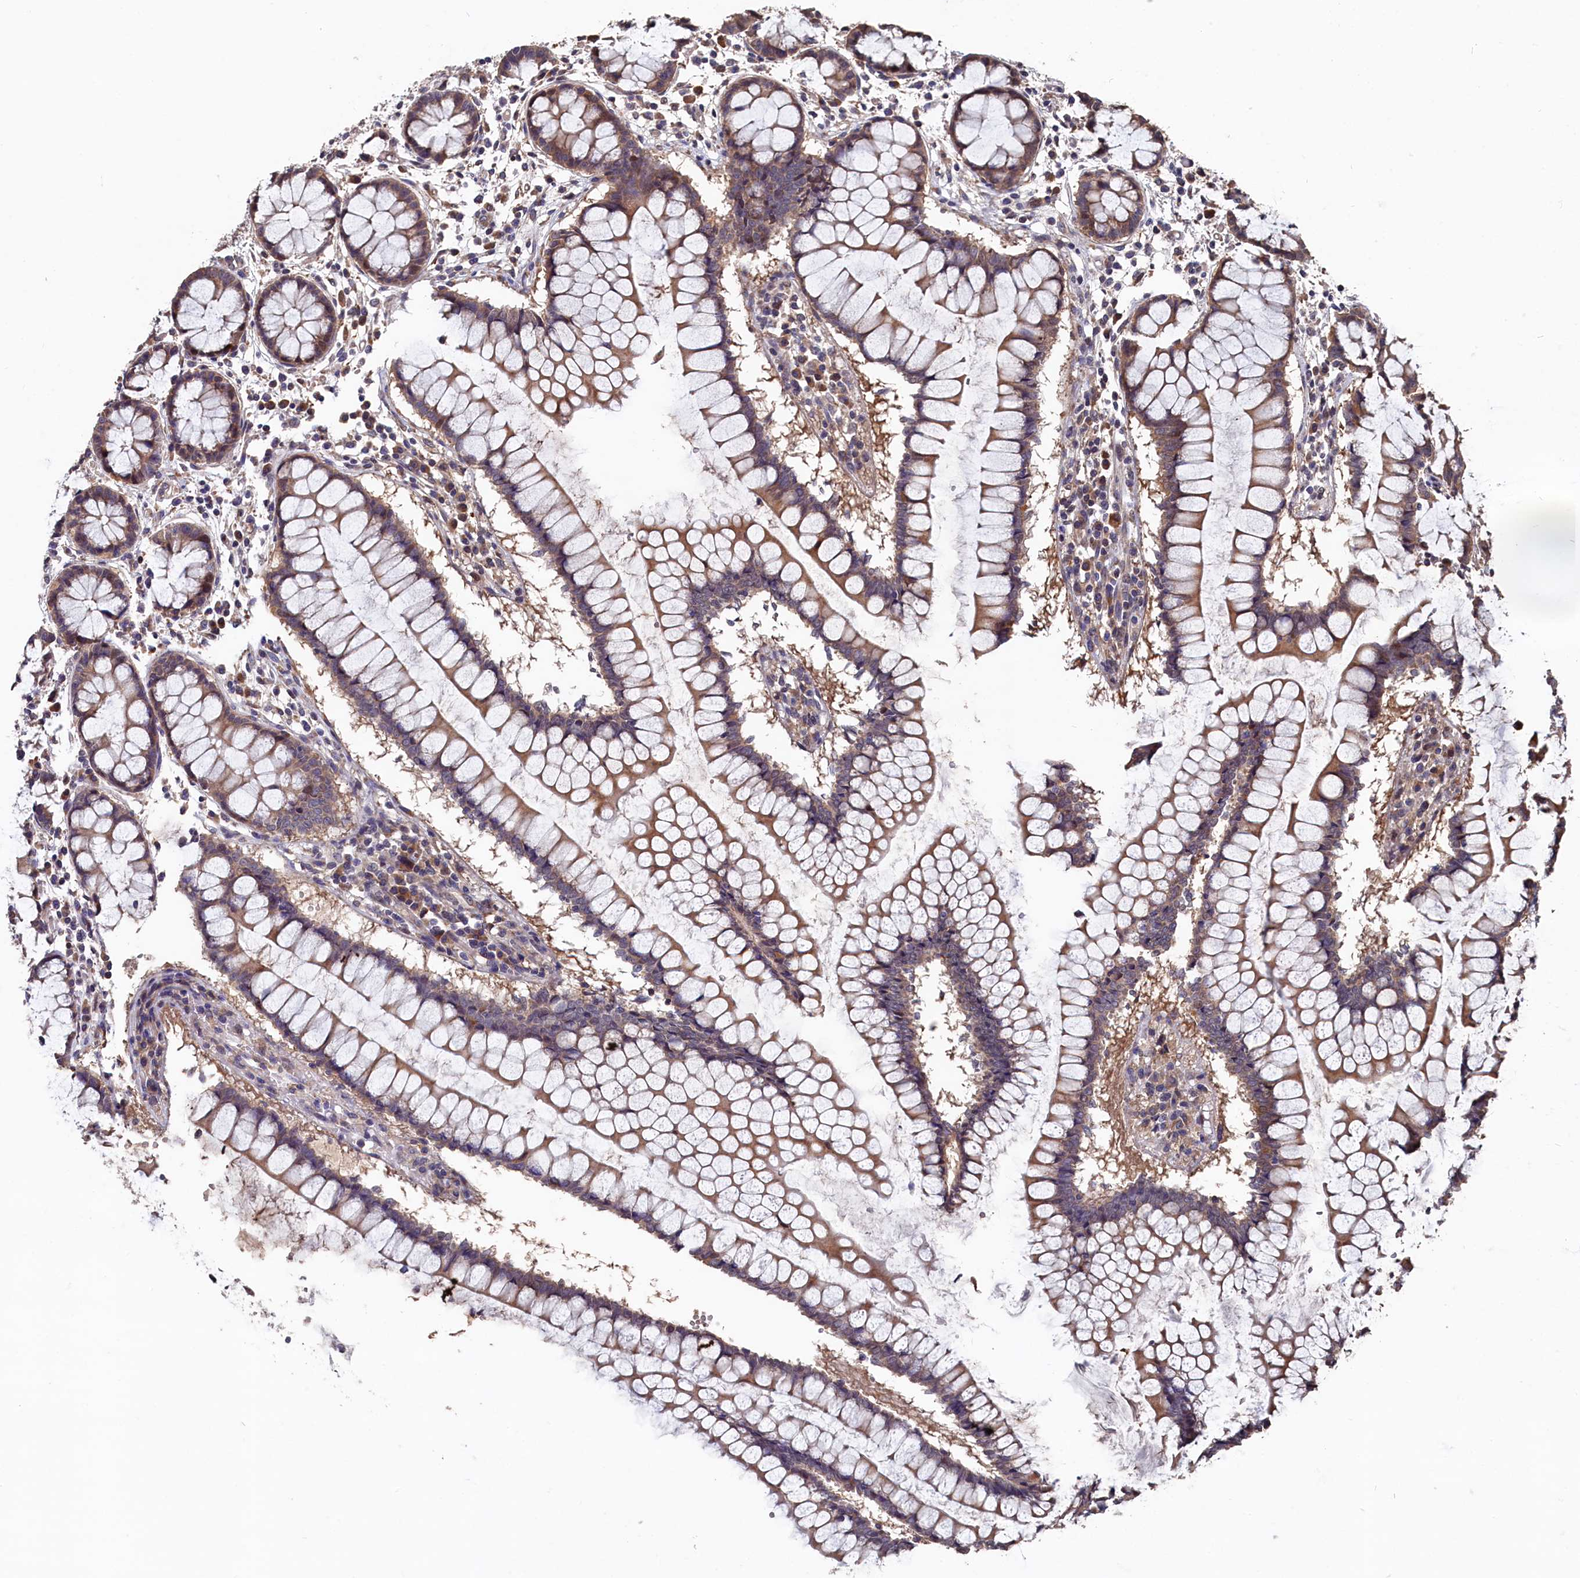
{"staining": {"intensity": "moderate", "quantity": "25%-75%", "location": "cytoplasmic/membranous"}, "tissue": "colon", "cell_type": "Endothelial cells", "image_type": "normal", "snomed": [{"axis": "morphology", "description": "Normal tissue, NOS"}, {"axis": "morphology", "description": "Adenocarcinoma, NOS"}, {"axis": "topography", "description": "Colon"}], "caption": "IHC (DAB (3,3'-diaminobenzidine)) staining of unremarkable colon exhibits moderate cytoplasmic/membranous protein positivity in approximately 25%-75% of endothelial cells. The staining was performed using DAB to visualize the protein expression in brown, while the nuclei were stained in blue with hematoxylin (Magnification: 20x).", "gene": "SLC12A4", "patient": {"sex": "female", "age": 55}}